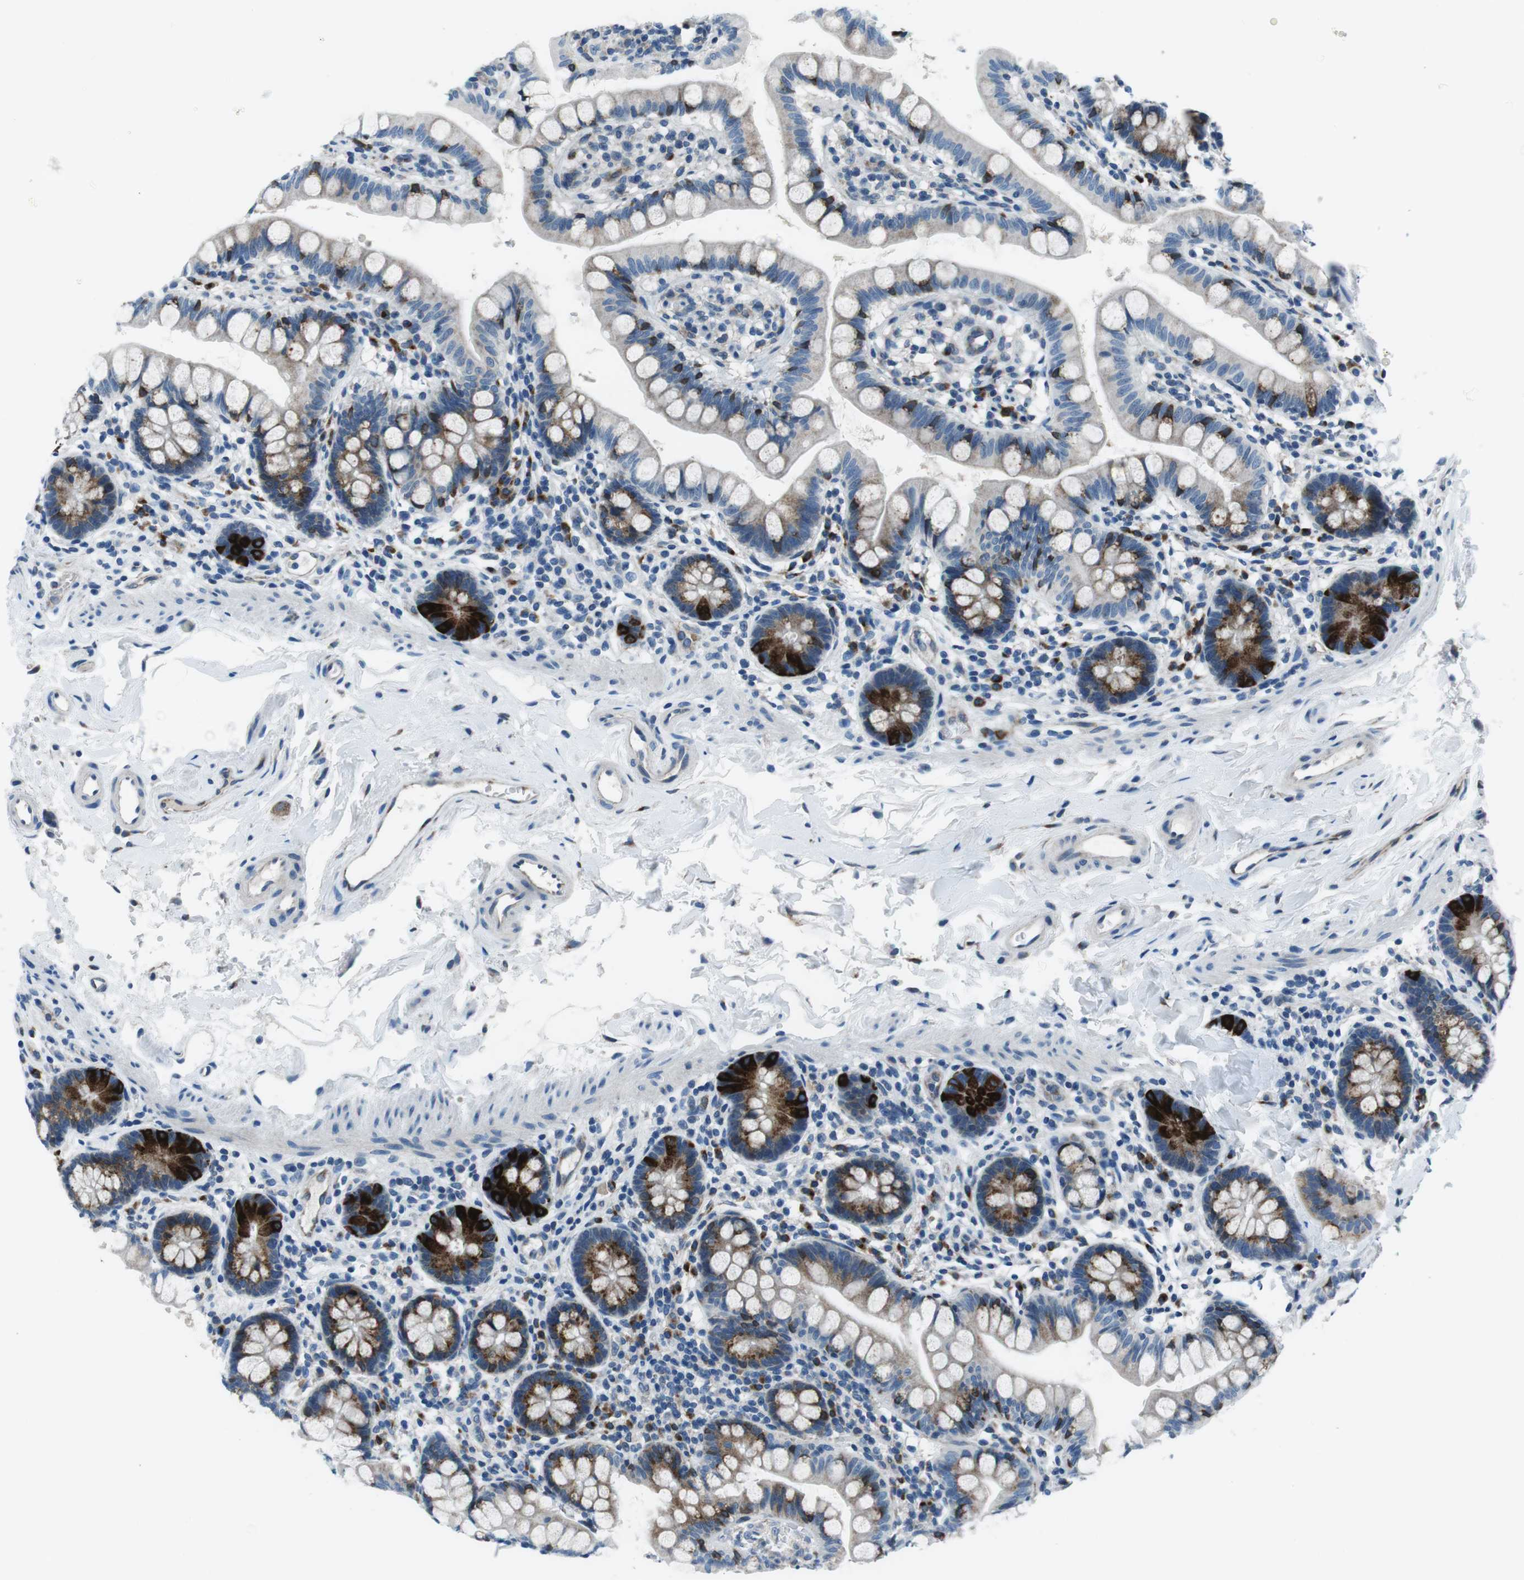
{"staining": {"intensity": "strong", "quantity": "25%-75%", "location": "cytoplasmic/membranous"}, "tissue": "small intestine", "cell_type": "Glandular cells", "image_type": "normal", "snomed": [{"axis": "morphology", "description": "Normal tissue, NOS"}, {"axis": "topography", "description": "Small intestine"}], "caption": "The micrograph reveals a brown stain indicating the presence of a protein in the cytoplasmic/membranous of glandular cells in small intestine.", "gene": "NUCB2", "patient": {"sex": "female", "age": 84}}